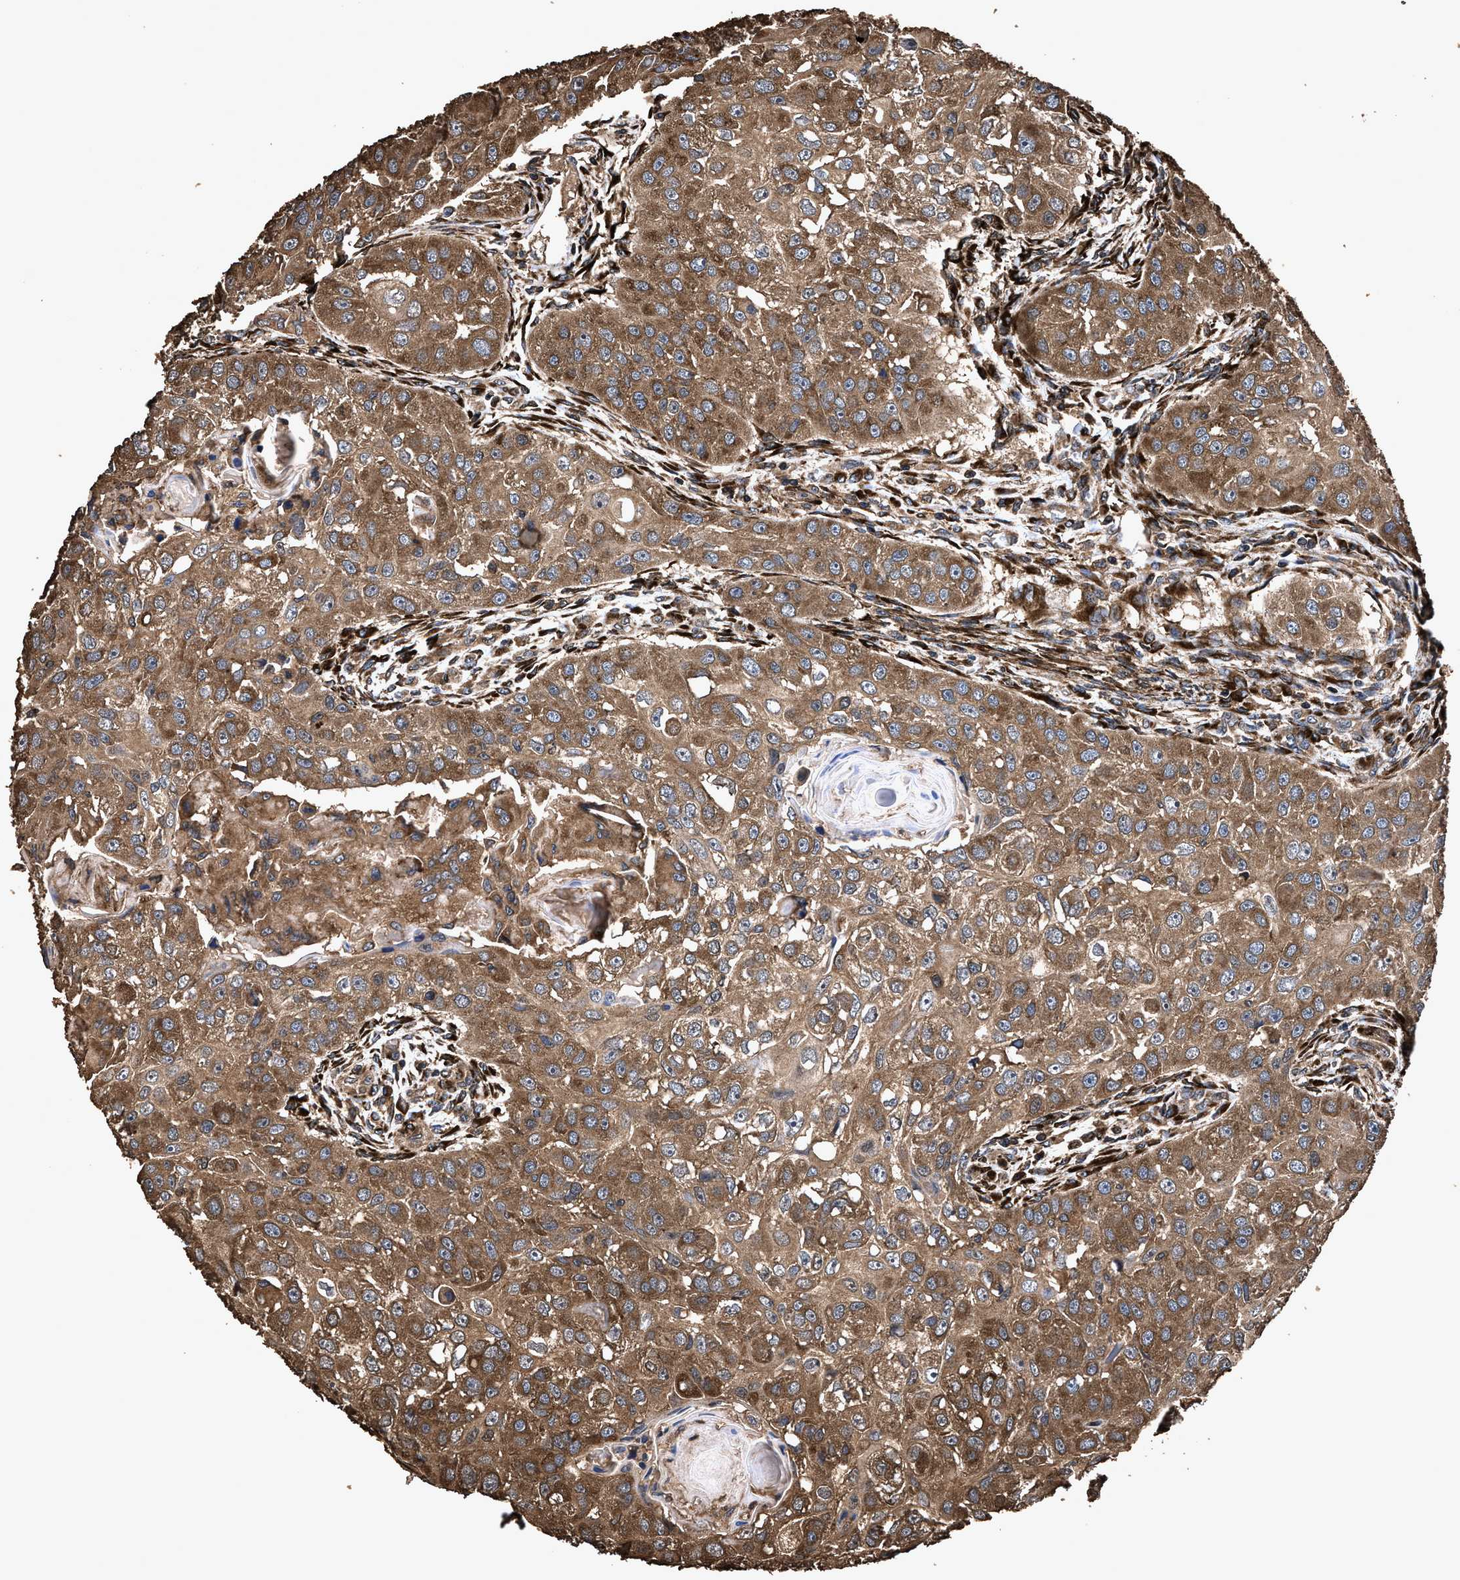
{"staining": {"intensity": "moderate", "quantity": ">75%", "location": "cytoplasmic/membranous"}, "tissue": "head and neck cancer", "cell_type": "Tumor cells", "image_type": "cancer", "snomed": [{"axis": "morphology", "description": "Normal tissue, NOS"}, {"axis": "morphology", "description": "Squamous cell carcinoma, NOS"}, {"axis": "topography", "description": "Skeletal muscle"}, {"axis": "topography", "description": "Head-Neck"}], "caption": "This micrograph exhibits squamous cell carcinoma (head and neck) stained with IHC to label a protein in brown. The cytoplasmic/membranous of tumor cells show moderate positivity for the protein. Nuclei are counter-stained blue.", "gene": "ZMYND19", "patient": {"sex": "male", "age": 51}}